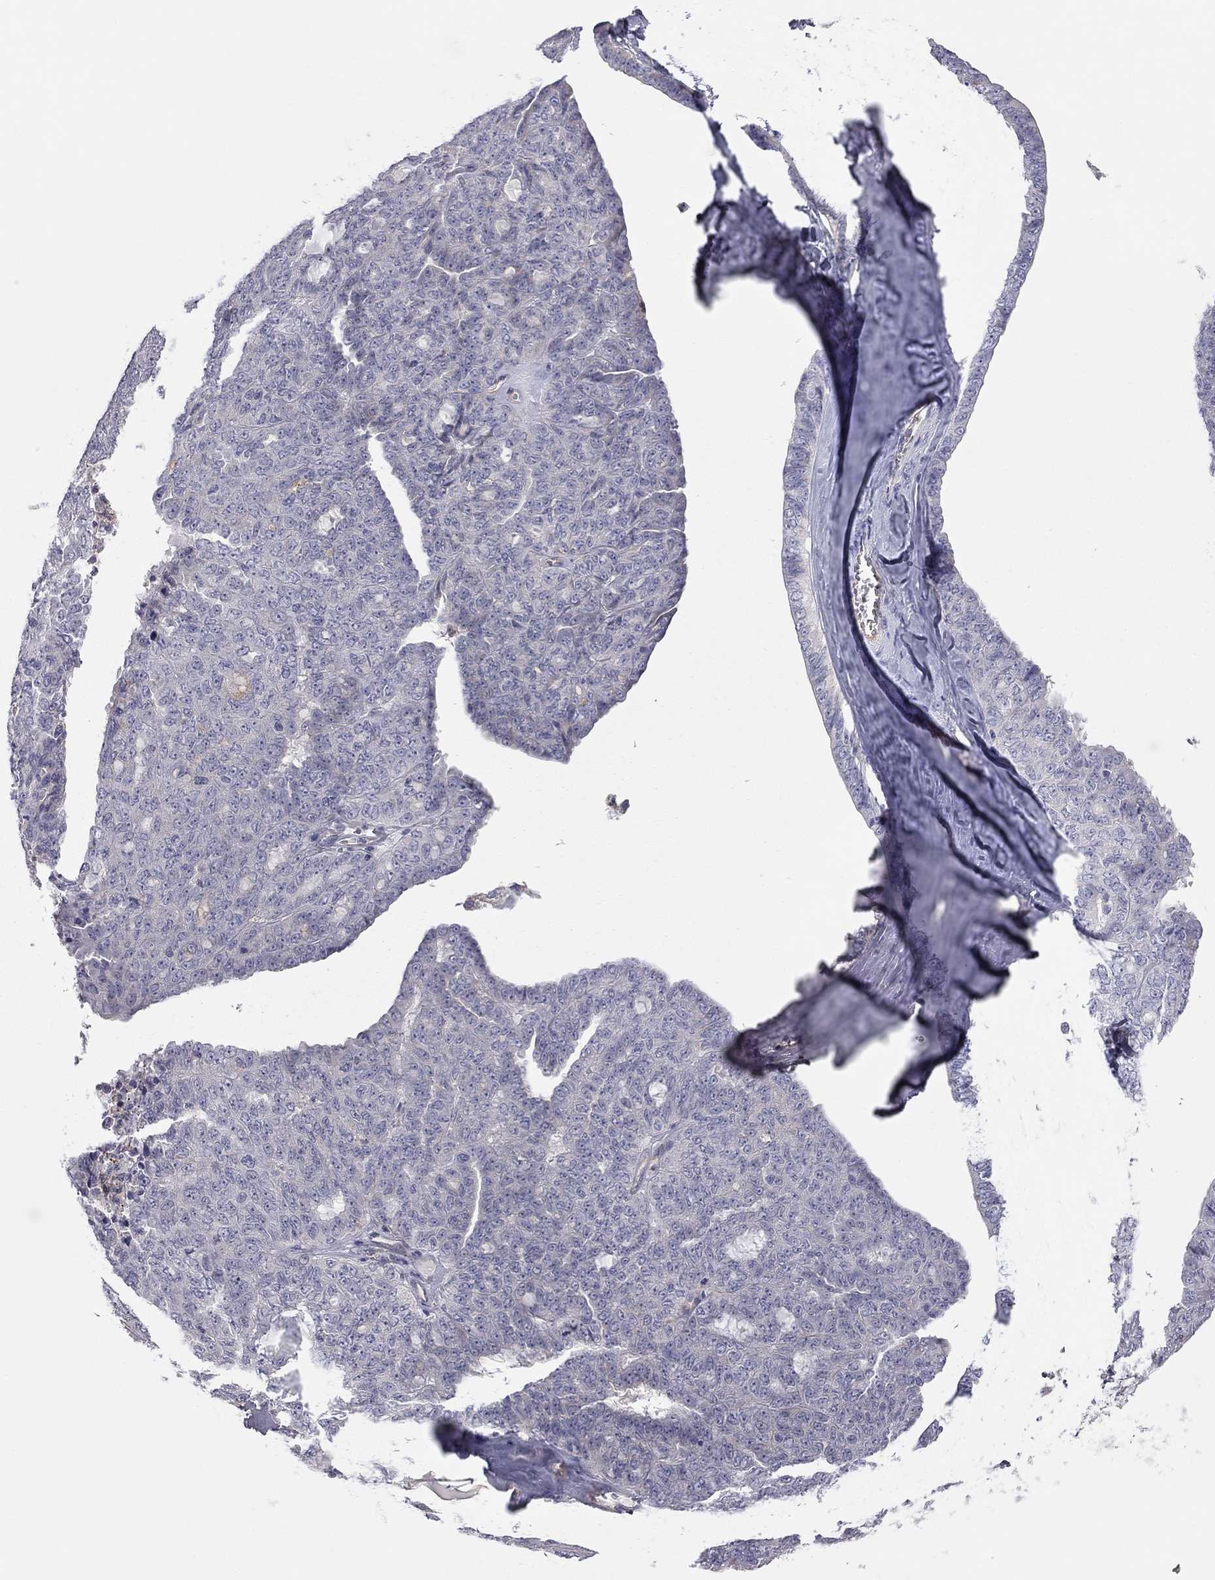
{"staining": {"intensity": "negative", "quantity": "none", "location": "none"}, "tissue": "ovarian cancer", "cell_type": "Tumor cells", "image_type": "cancer", "snomed": [{"axis": "morphology", "description": "Cystadenocarcinoma, serous, NOS"}, {"axis": "topography", "description": "Ovary"}], "caption": "Immunohistochemistry (IHC) image of neoplastic tissue: ovarian cancer stained with DAB (3,3'-diaminobenzidine) shows no significant protein expression in tumor cells. (Brightfield microscopy of DAB (3,3'-diaminobenzidine) IHC at high magnification).", "gene": "GPRC5B", "patient": {"sex": "female", "age": 71}}